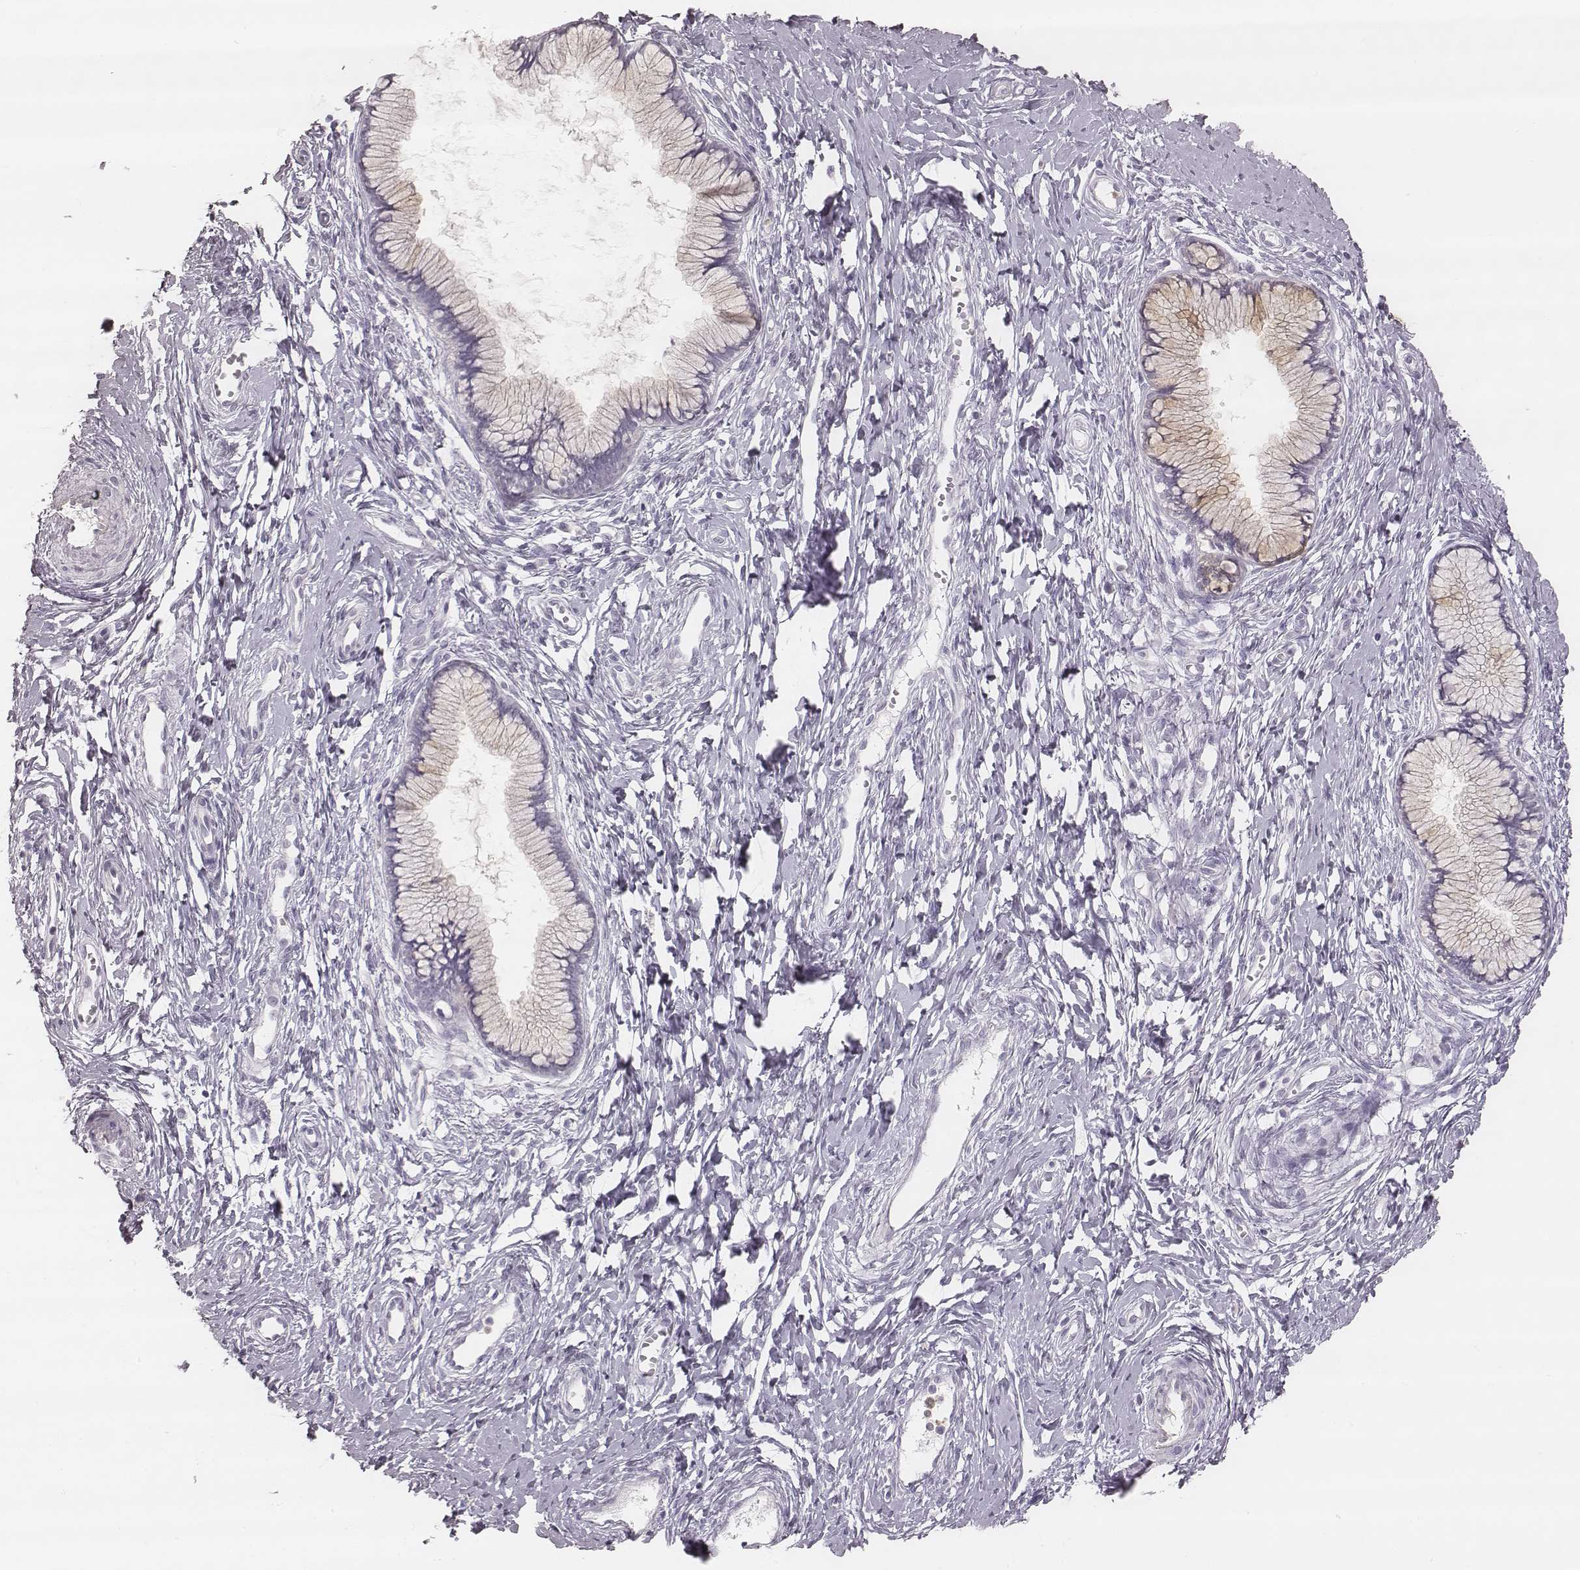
{"staining": {"intensity": "negative", "quantity": "none", "location": "none"}, "tissue": "cervix", "cell_type": "Glandular cells", "image_type": "normal", "snomed": [{"axis": "morphology", "description": "Normal tissue, NOS"}, {"axis": "topography", "description": "Cervix"}], "caption": "DAB (3,3'-diaminobenzidine) immunohistochemical staining of normal human cervix reveals no significant positivity in glandular cells. The staining is performed using DAB brown chromogen with nuclei counter-stained in using hematoxylin.", "gene": "KCNJ12", "patient": {"sex": "female", "age": 40}}